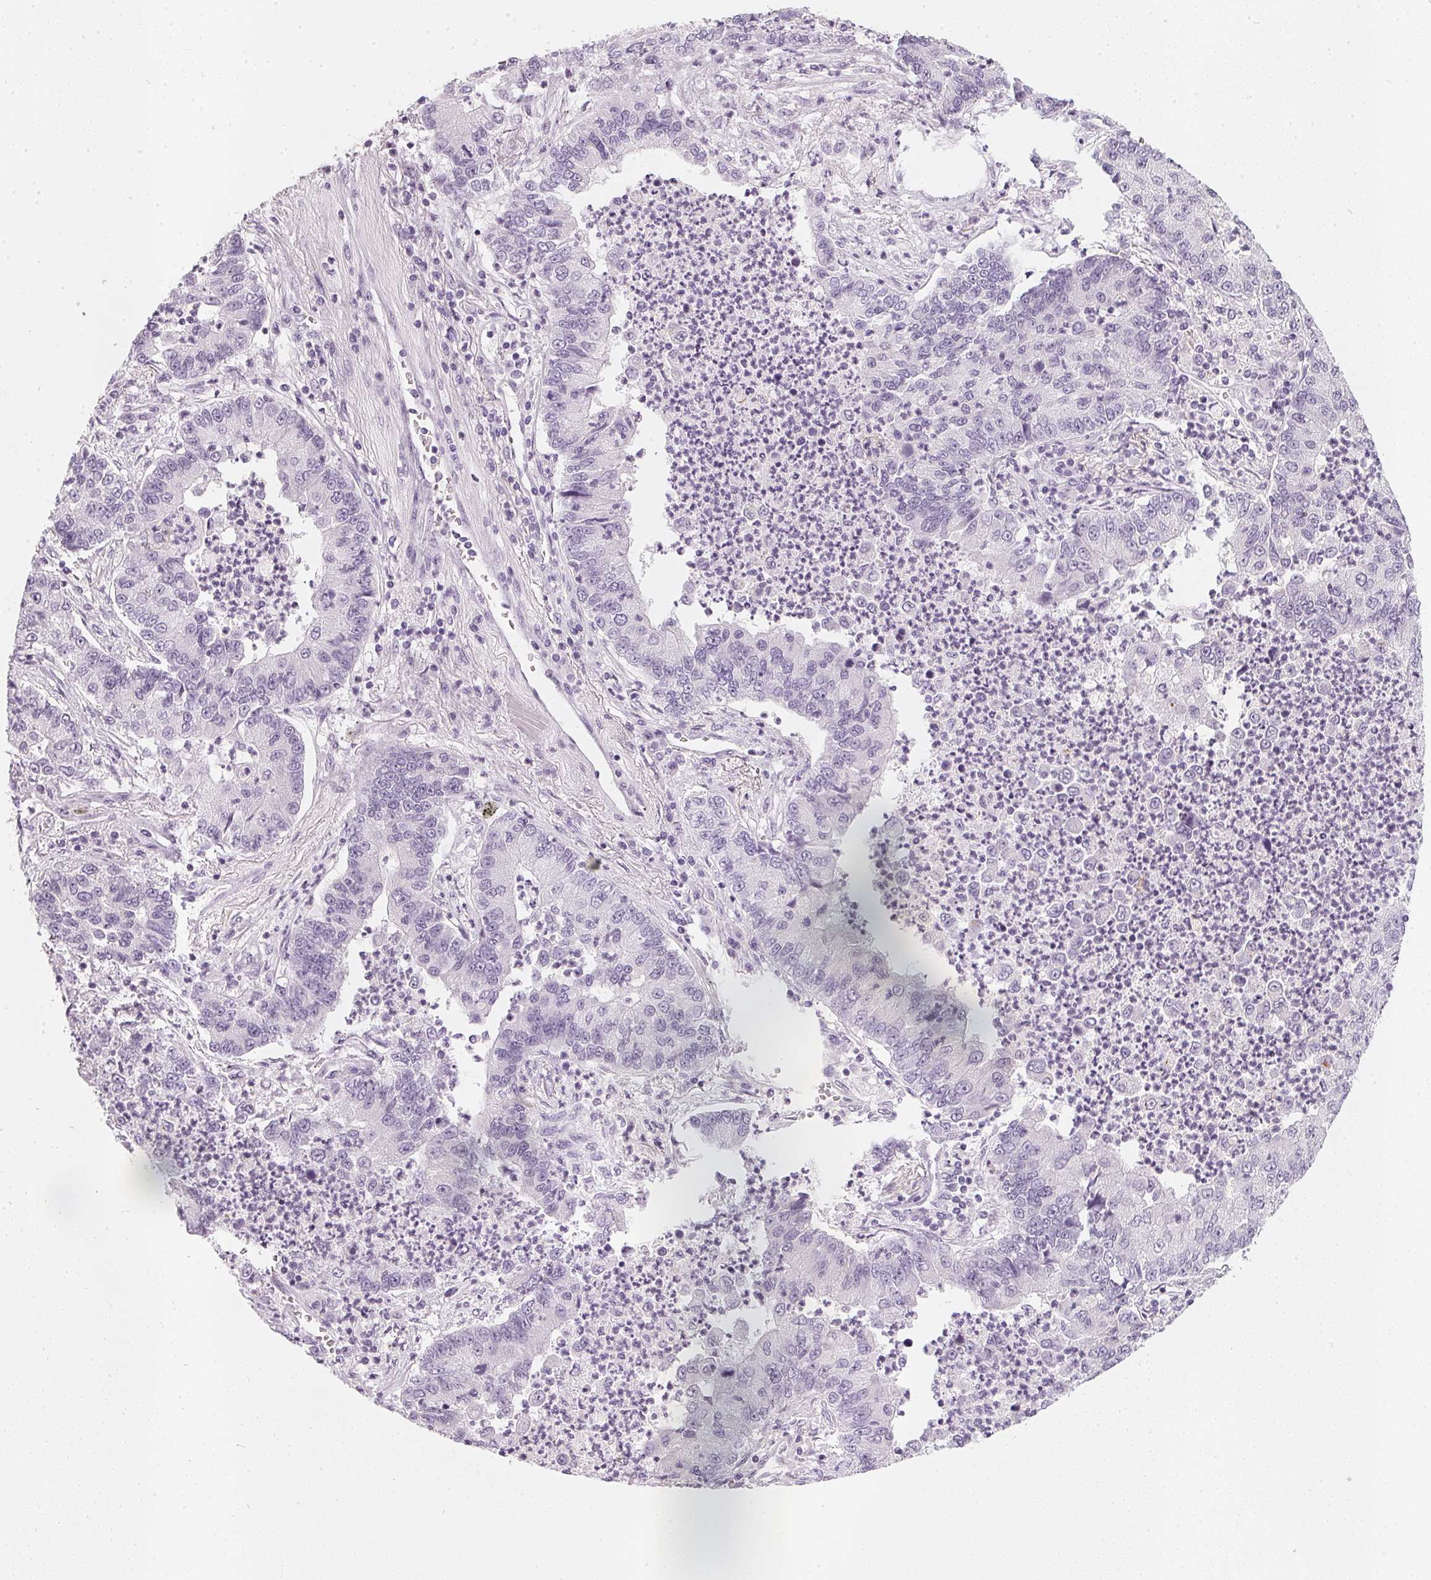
{"staining": {"intensity": "negative", "quantity": "none", "location": "none"}, "tissue": "lung cancer", "cell_type": "Tumor cells", "image_type": "cancer", "snomed": [{"axis": "morphology", "description": "Adenocarcinoma, NOS"}, {"axis": "topography", "description": "Lung"}], "caption": "Immunohistochemistry image of neoplastic tissue: human lung cancer (adenocarcinoma) stained with DAB (3,3'-diaminobenzidine) exhibits no significant protein expression in tumor cells.", "gene": "CHST4", "patient": {"sex": "female", "age": 57}}